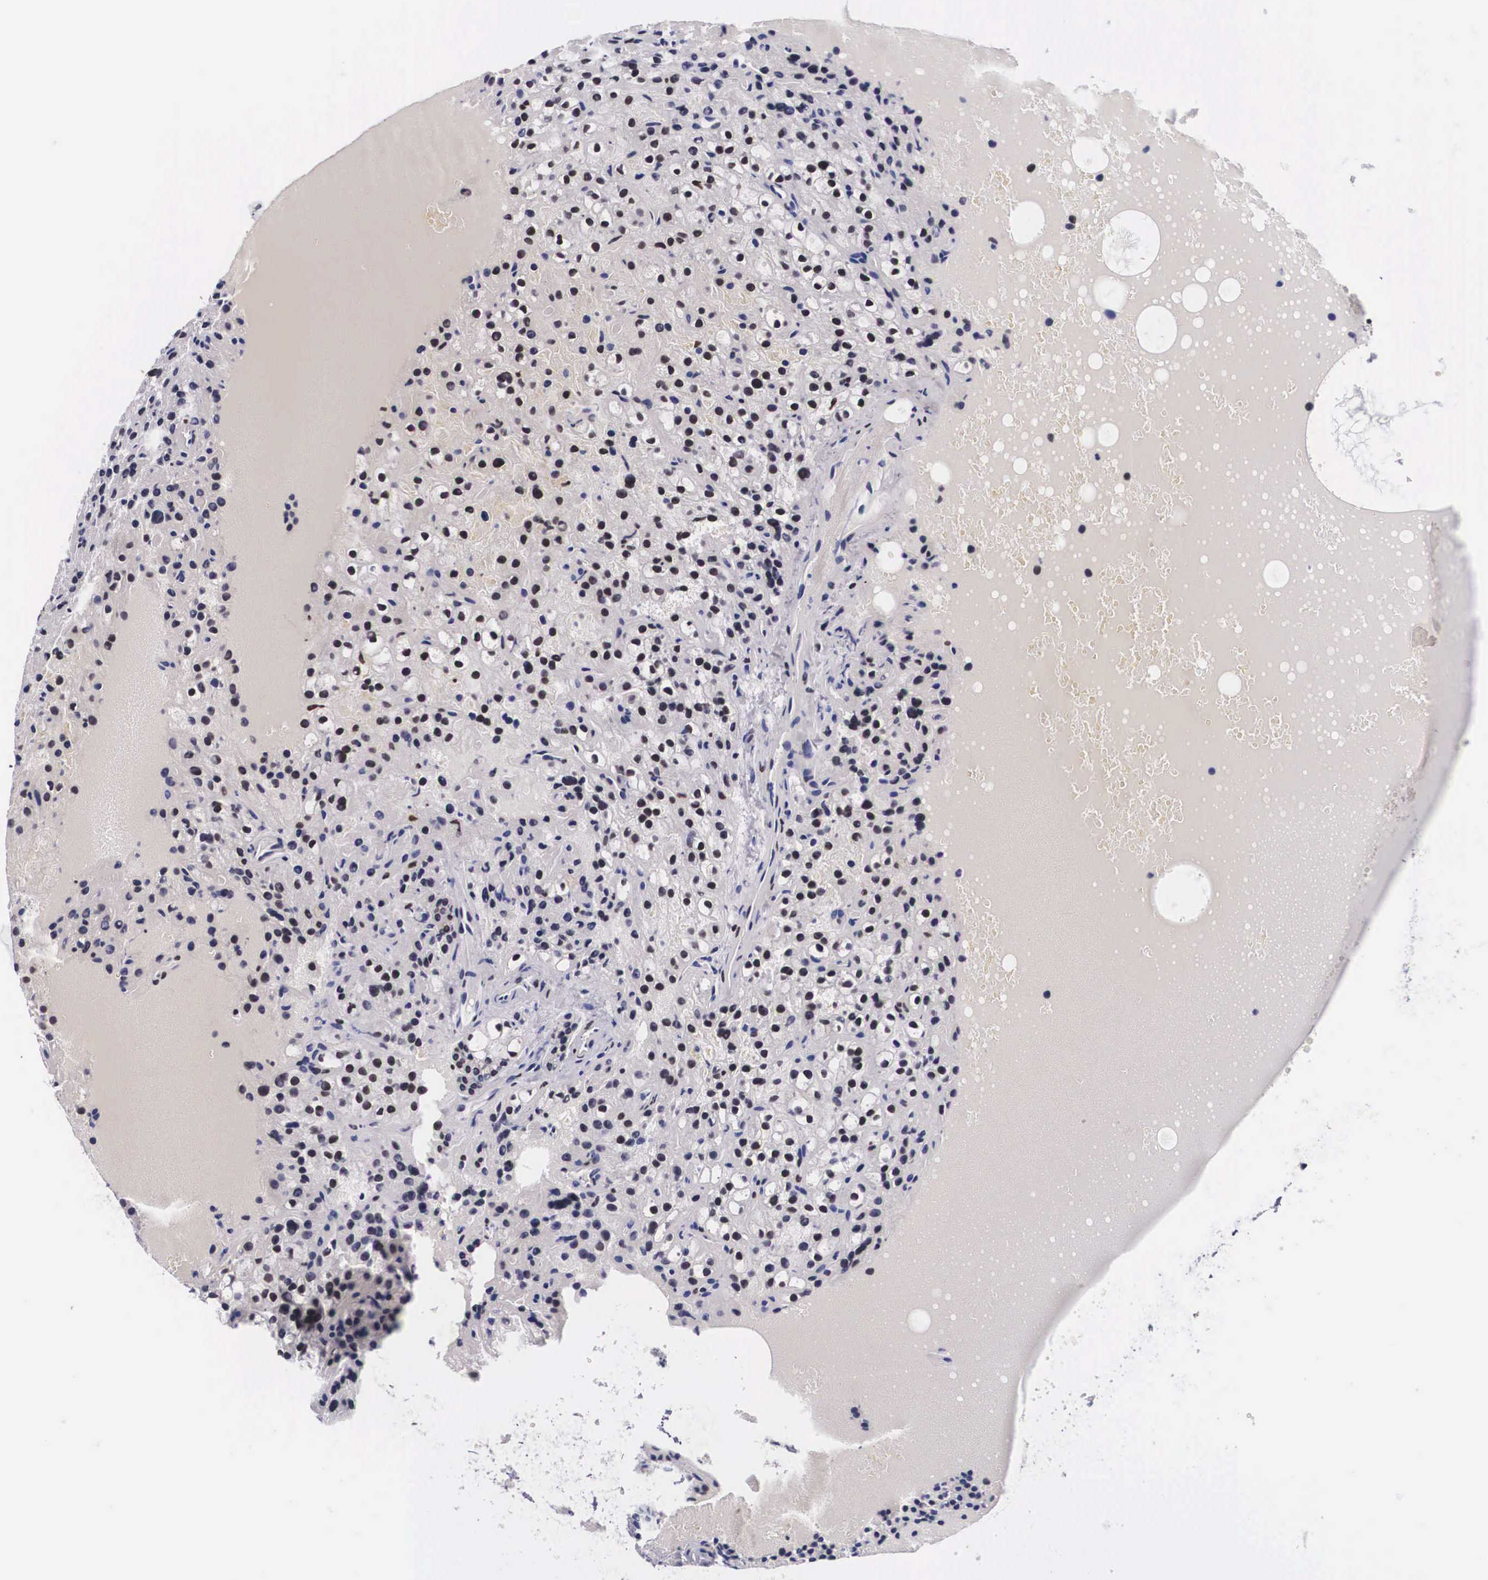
{"staining": {"intensity": "strong", "quantity": "25%-75%", "location": "nuclear"}, "tissue": "parathyroid gland", "cell_type": "Glandular cells", "image_type": "normal", "snomed": [{"axis": "morphology", "description": "Normal tissue, NOS"}, {"axis": "topography", "description": "Parathyroid gland"}], "caption": "Immunohistochemical staining of unremarkable parathyroid gland demonstrates high levels of strong nuclear positivity in approximately 25%-75% of glandular cells. The protein of interest is stained brown, and the nuclei are stained in blue (DAB IHC with brightfield microscopy, high magnification).", "gene": "KHDRBS3", "patient": {"sex": "female", "age": 71}}